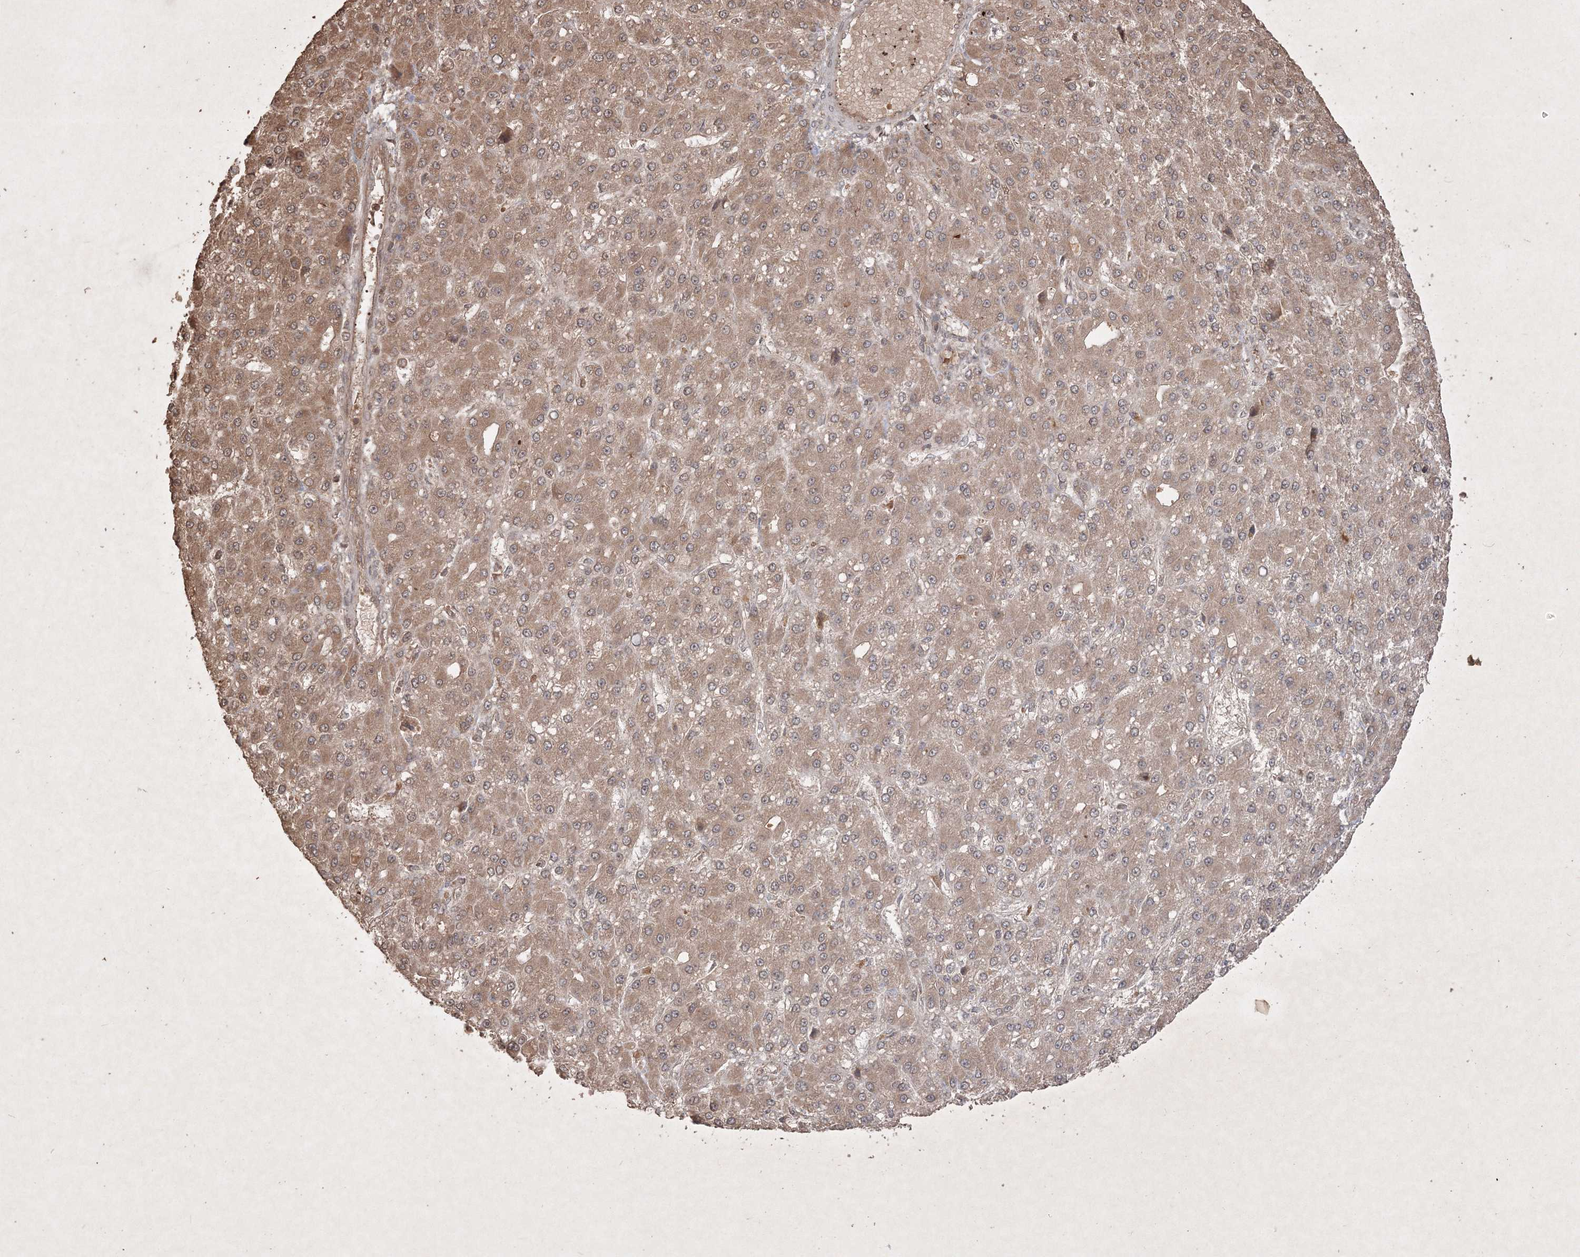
{"staining": {"intensity": "weak", "quantity": ">75%", "location": "cytoplasmic/membranous"}, "tissue": "liver cancer", "cell_type": "Tumor cells", "image_type": "cancer", "snomed": [{"axis": "morphology", "description": "Carcinoma, Hepatocellular, NOS"}, {"axis": "topography", "description": "Liver"}], "caption": "Protein expression analysis of human liver cancer reveals weak cytoplasmic/membranous positivity in approximately >75% of tumor cells.", "gene": "PELI3", "patient": {"sex": "male", "age": 67}}